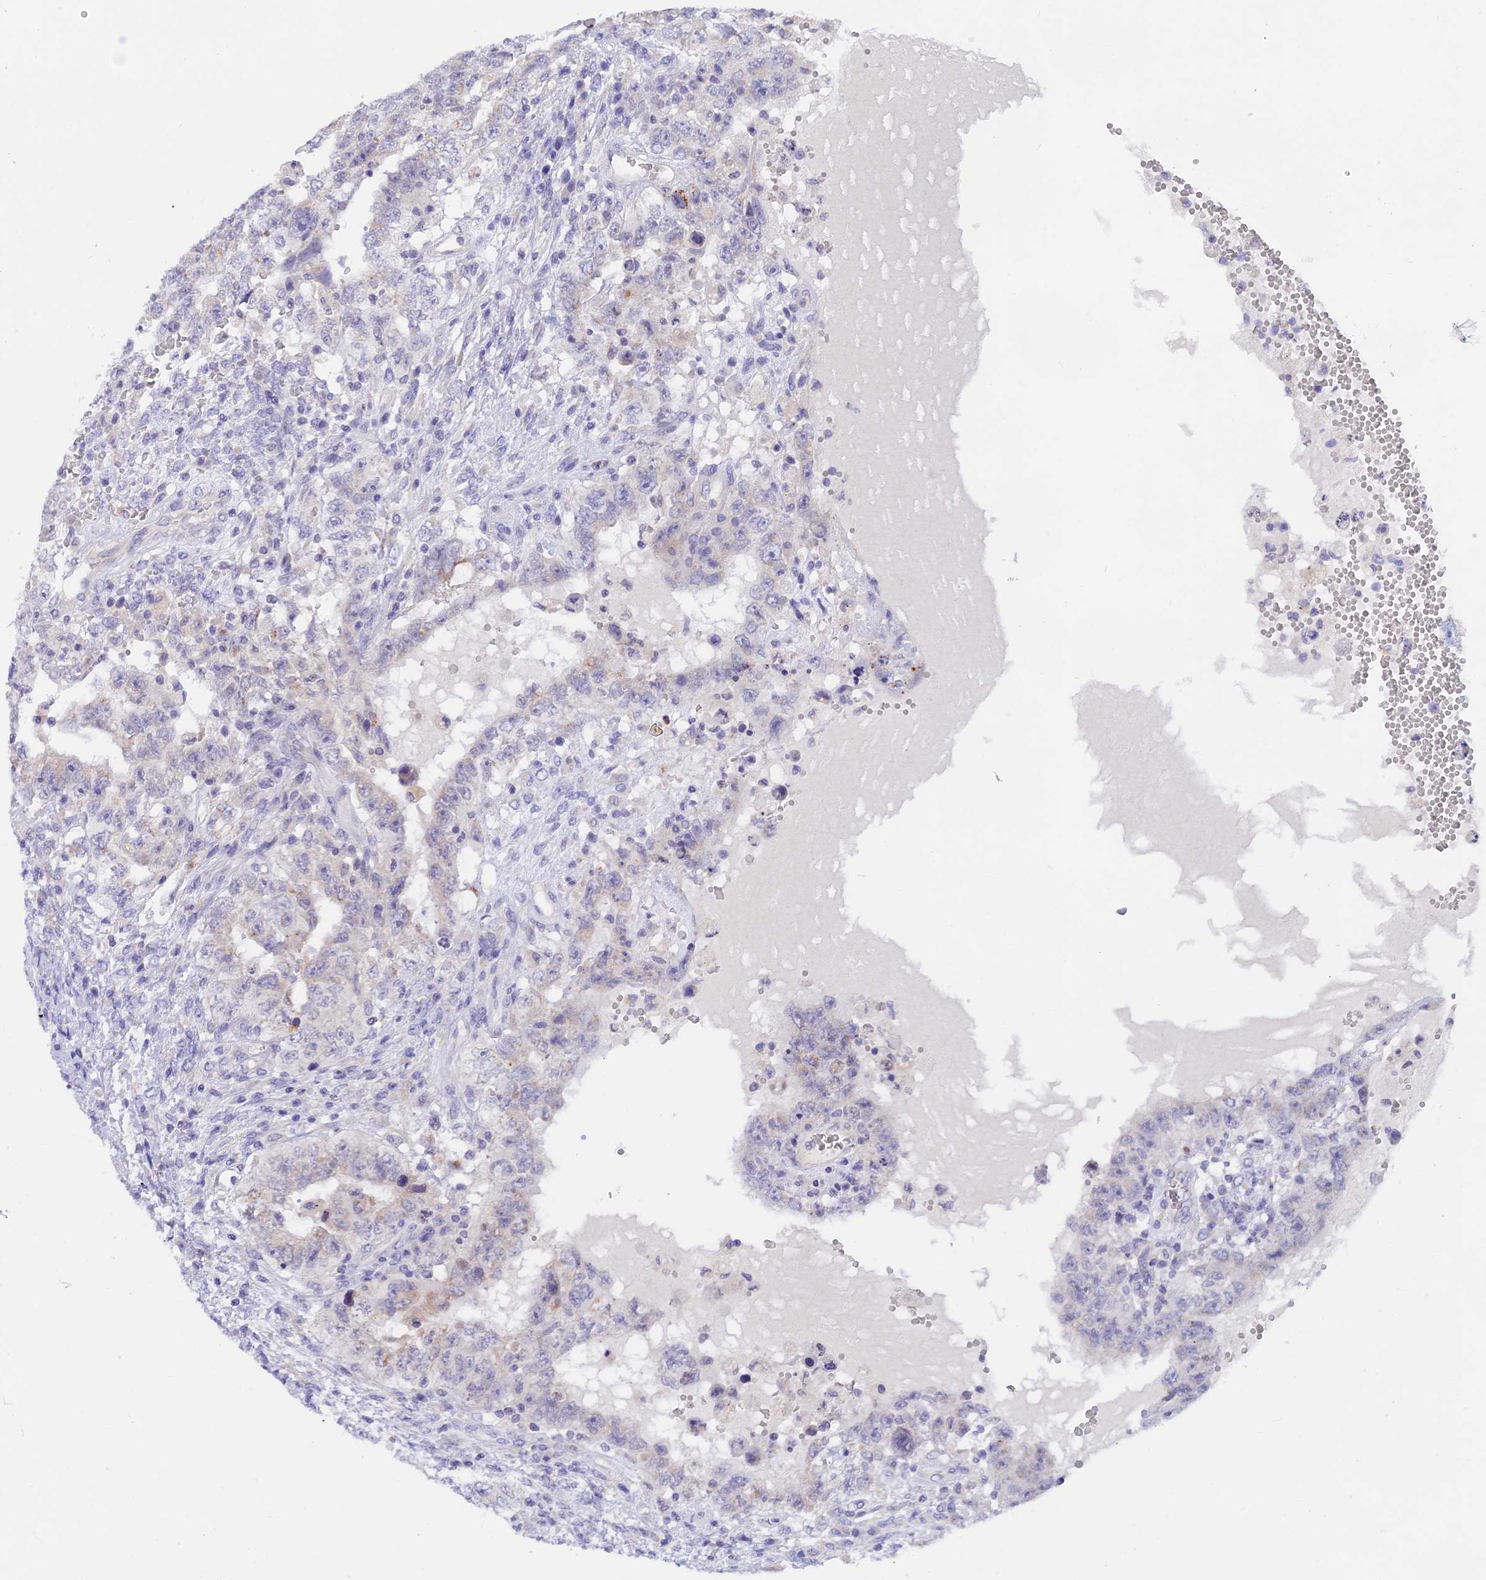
{"staining": {"intensity": "negative", "quantity": "none", "location": "none"}, "tissue": "testis cancer", "cell_type": "Tumor cells", "image_type": "cancer", "snomed": [{"axis": "morphology", "description": "Carcinoma, Embryonal, NOS"}, {"axis": "topography", "description": "Testis"}], "caption": "Testis cancer was stained to show a protein in brown. There is no significant staining in tumor cells. (Stains: DAB (3,3'-diaminobenzidine) IHC with hematoxylin counter stain, Microscopy: brightfield microscopy at high magnification).", "gene": "GLB1L", "patient": {"sex": "male", "age": 26}}